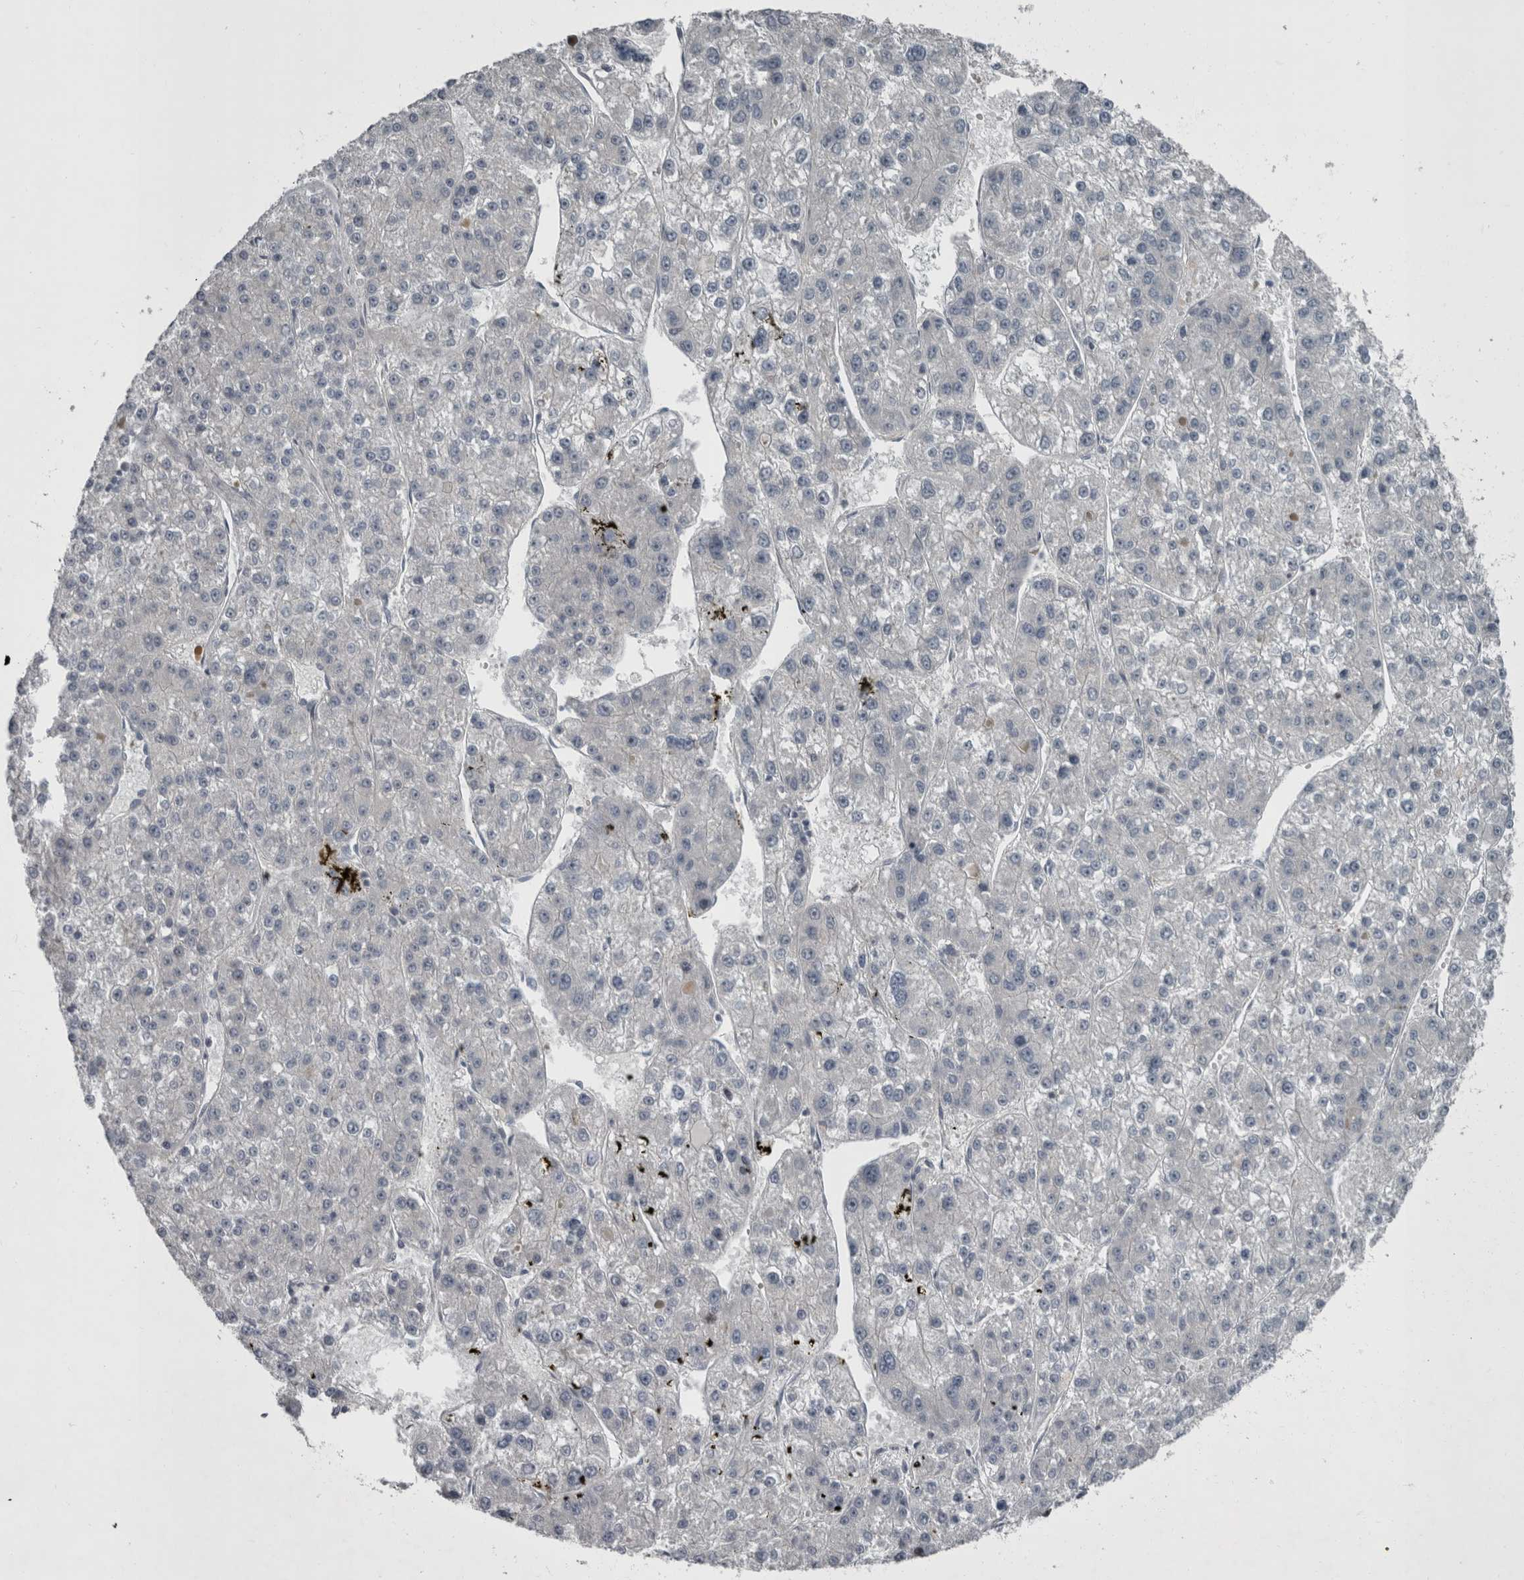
{"staining": {"intensity": "negative", "quantity": "none", "location": "none"}, "tissue": "liver cancer", "cell_type": "Tumor cells", "image_type": "cancer", "snomed": [{"axis": "morphology", "description": "Carcinoma, Hepatocellular, NOS"}, {"axis": "topography", "description": "Liver"}], "caption": "Immunohistochemistry (IHC) photomicrograph of liver cancer (hepatocellular carcinoma) stained for a protein (brown), which displays no expression in tumor cells.", "gene": "CDC42BPG", "patient": {"sex": "female", "age": 73}}